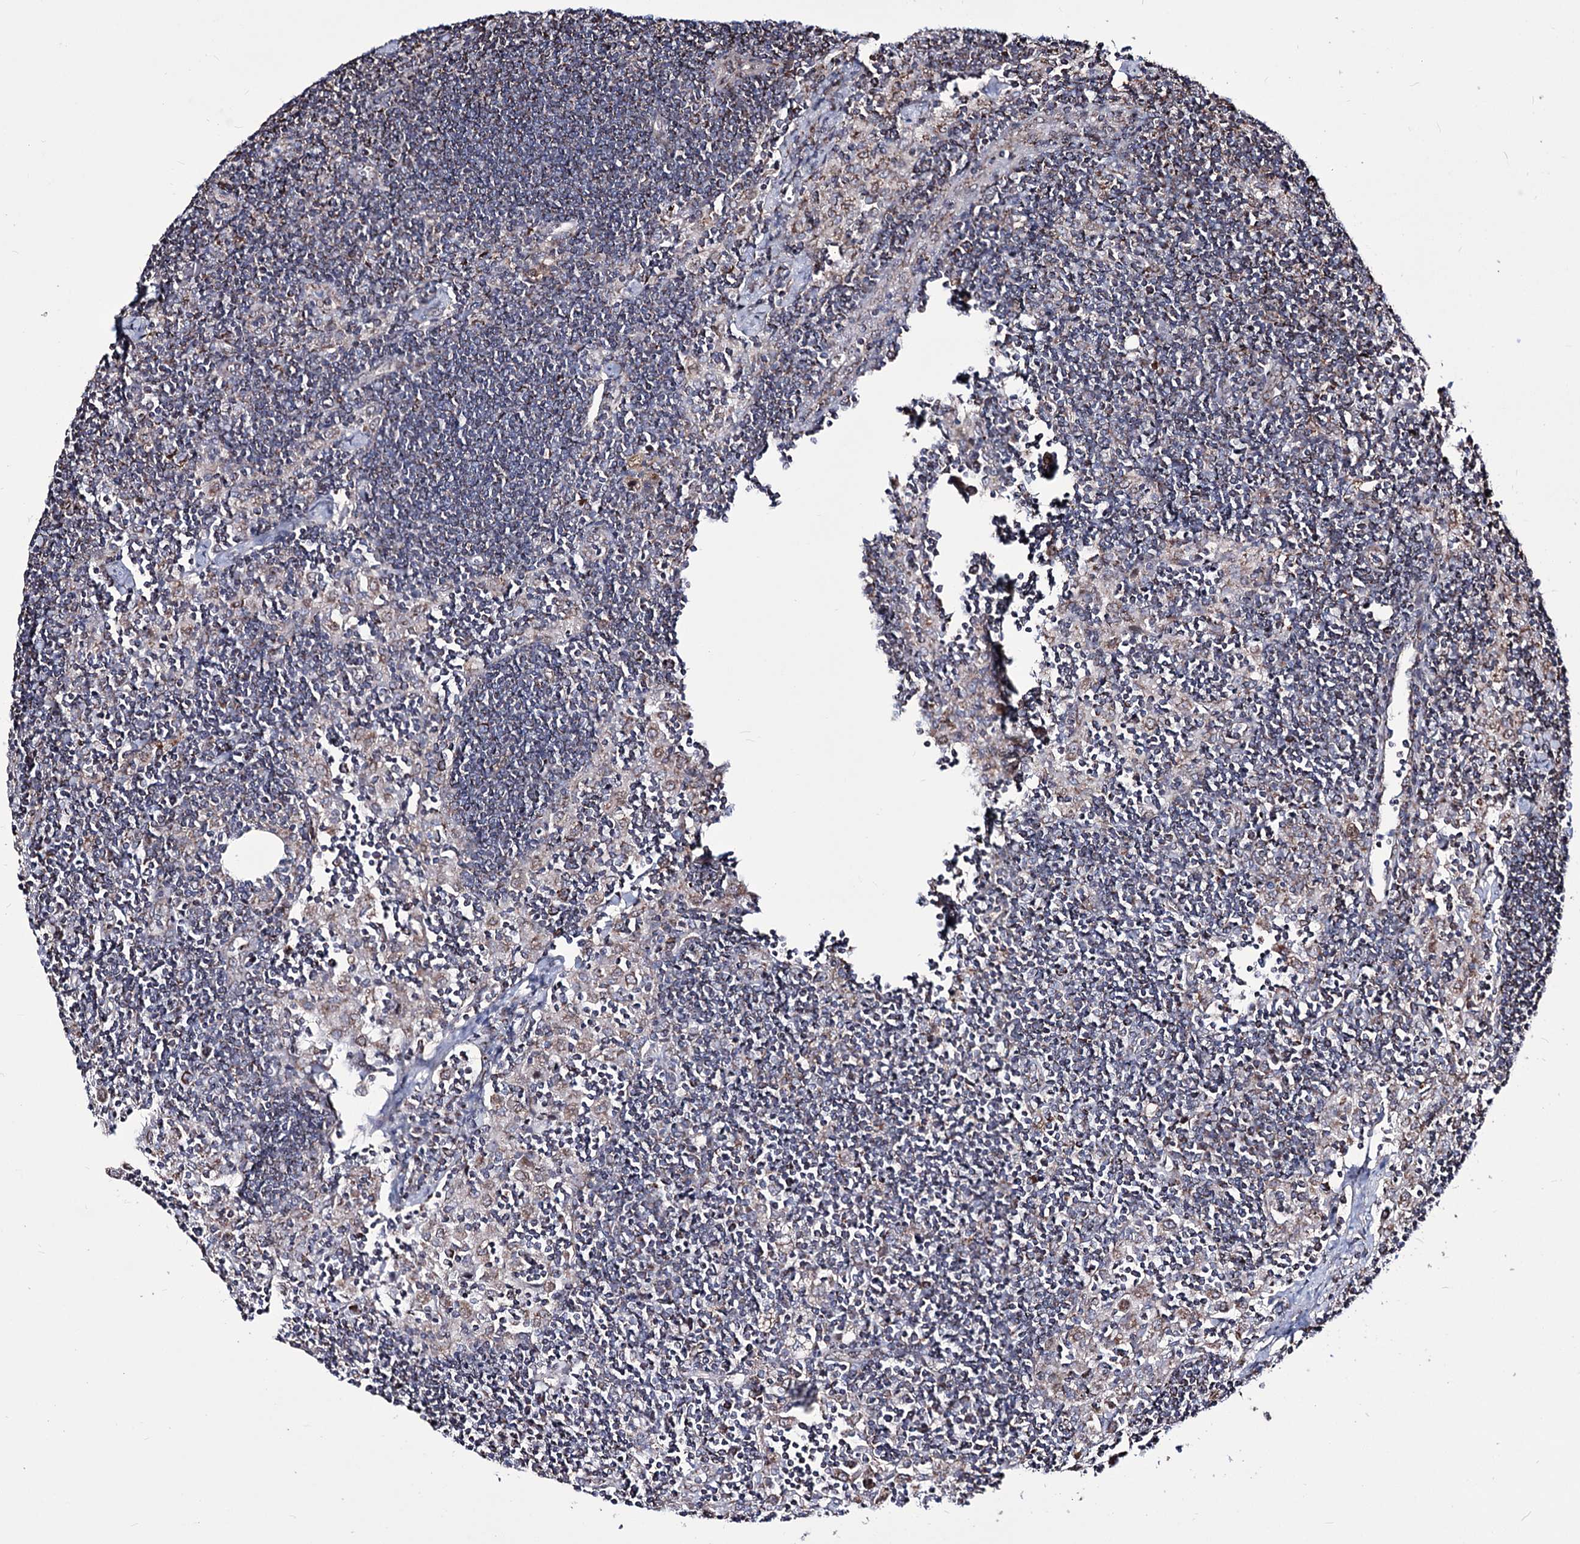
{"staining": {"intensity": "moderate", "quantity": "25%-75%", "location": "cytoplasmic/membranous"}, "tissue": "lymph node", "cell_type": "Germinal center cells", "image_type": "normal", "snomed": [{"axis": "morphology", "description": "Normal tissue, NOS"}, {"axis": "topography", "description": "Lymph node"}], "caption": "Protein staining of benign lymph node reveals moderate cytoplasmic/membranous expression in about 25%-75% of germinal center cells.", "gene": "CREB3L4", "patient": {"sex": "male", "age": 24}}